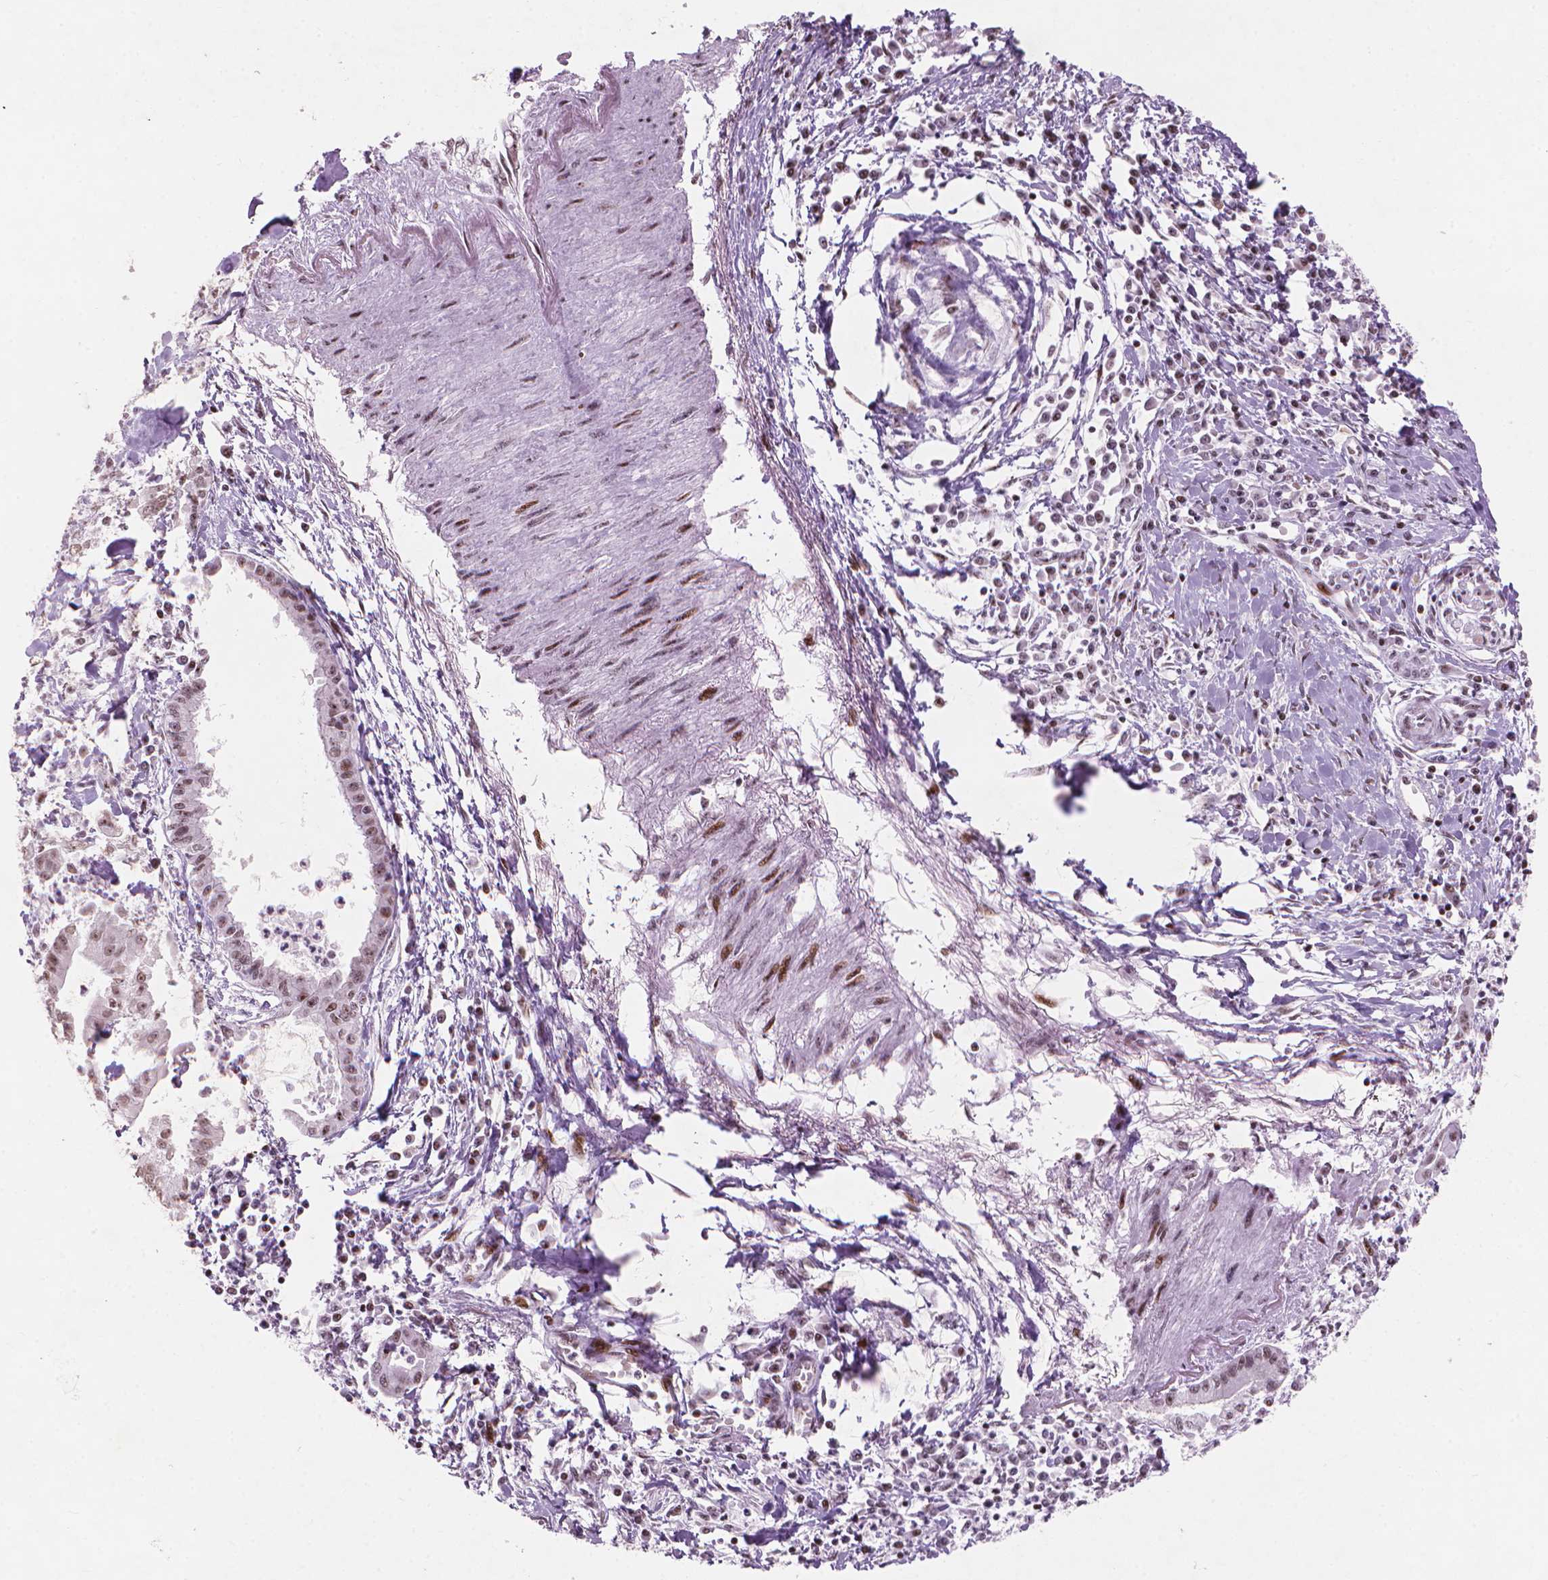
{"staining": {"intensity": "moderate", "quantity": ">75%", "location": "nuclear"}, "tissue": "pancreatic cancer", "cell_type": "Tumor cells", "image_type": "cancer", "snomed": [{"axis": "morphology", "description": "Adenocarcinoma, NOS"}, {"axis": "topography", "description": "Pancreas"}], "caption": "A brown stain shows moderate nuclear positivity of a protein in human pancreatic cancer tumor cells.", "gene": "HES7", "patient": {"sex": "male", "age": 72}}